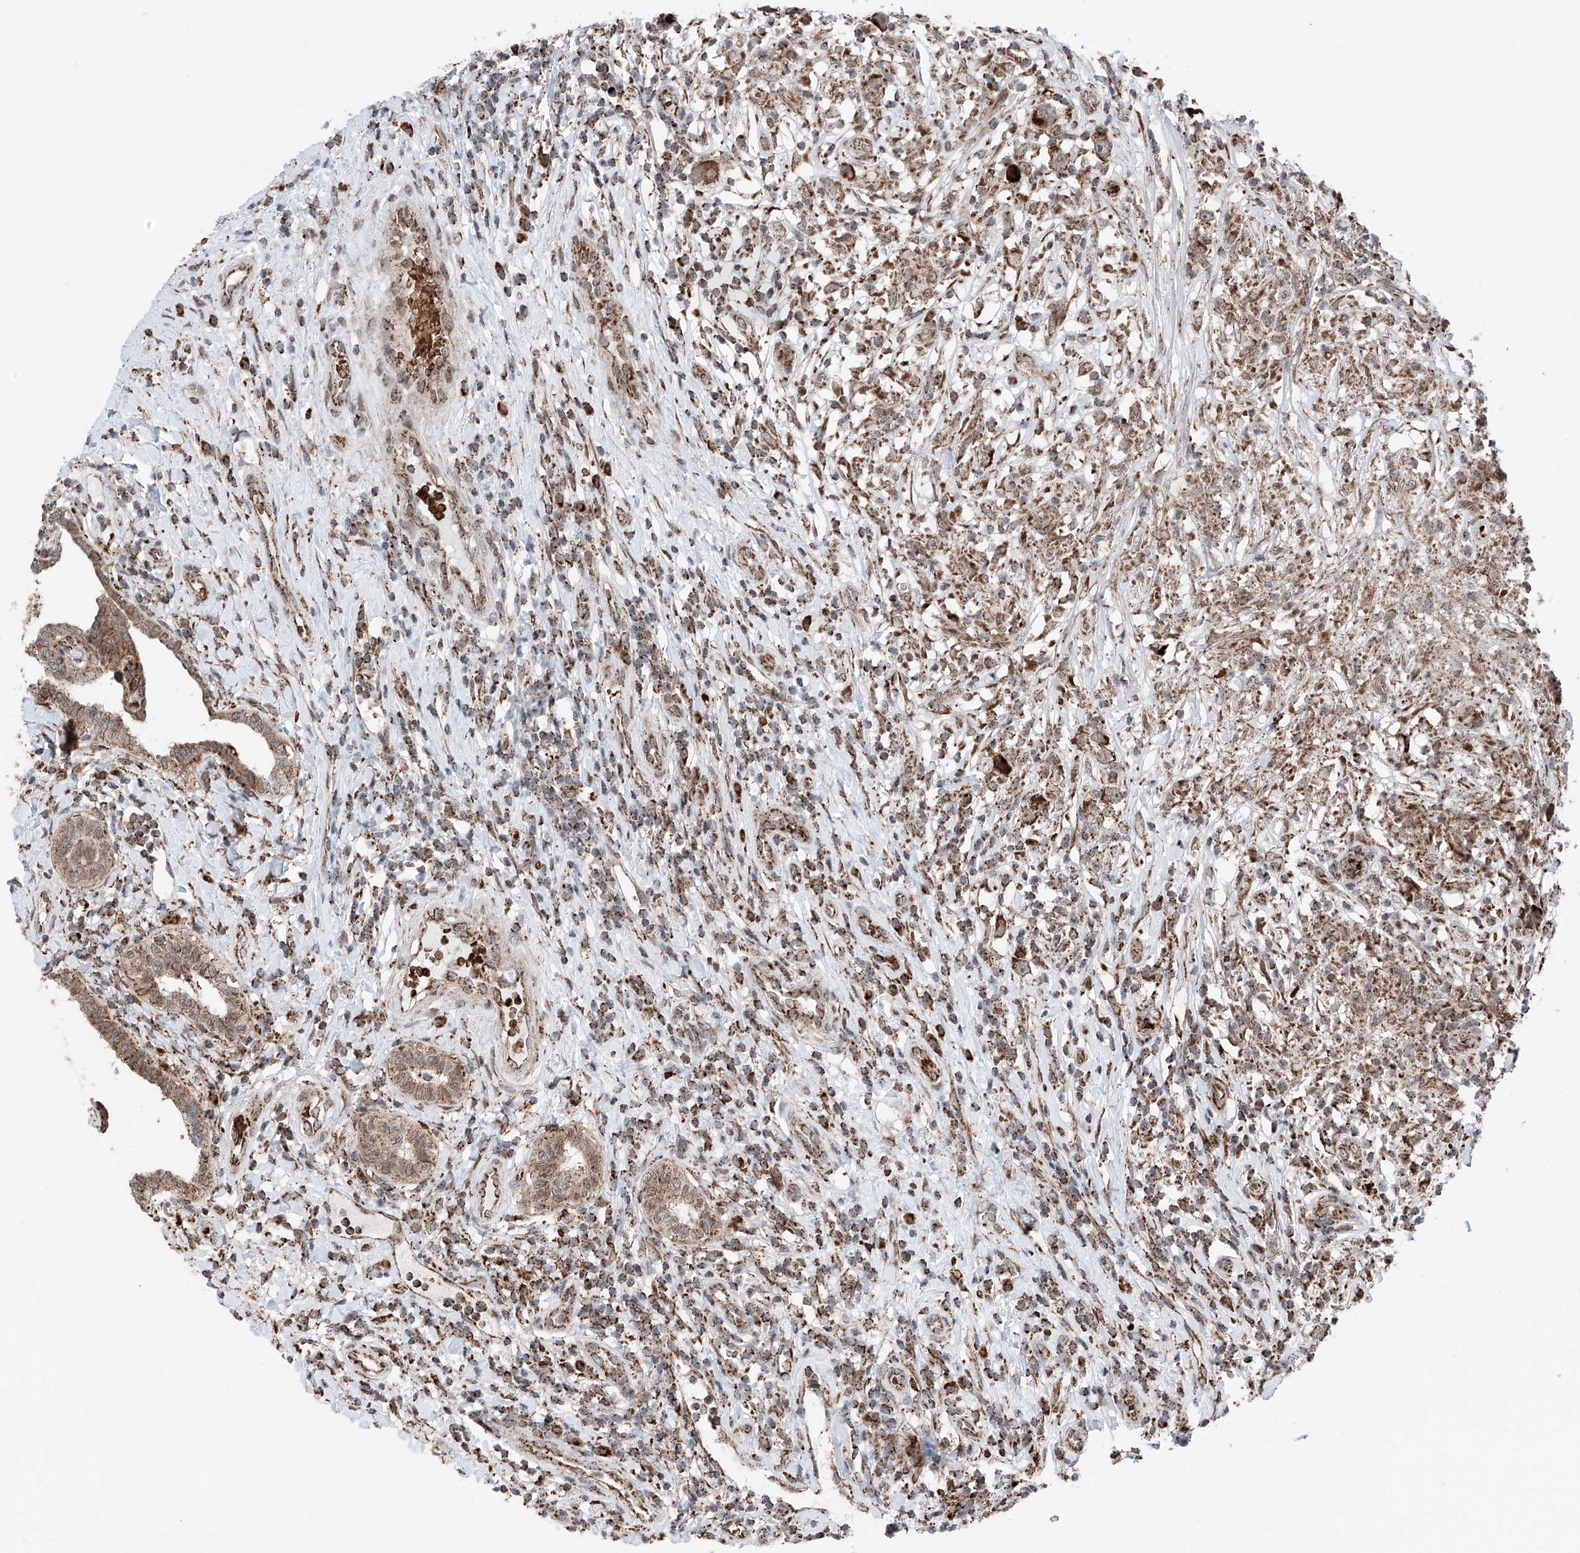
{"staining": {"intensity": "moderate", "quantity": ">75%", "location": "cytoplasmic/membranous"}, "tissue": "testis cancer", "cell_type": "Tumor cells", "image_type": "cancer", "snomed": [{"axis": "morphology", "description": "Seminoma, NOS"}, {"axis": "topography", "description": "Testis"}], "caption": "Testis seminoma tissue exhibits moderate cytoplasmic/membranous expression in approximately >75% of tumor cells The protein is shown in brown color, while the nuclei are stained blue.", "gene": "ZSCAN29", "patient": {"sex": "male", "age": 49}}